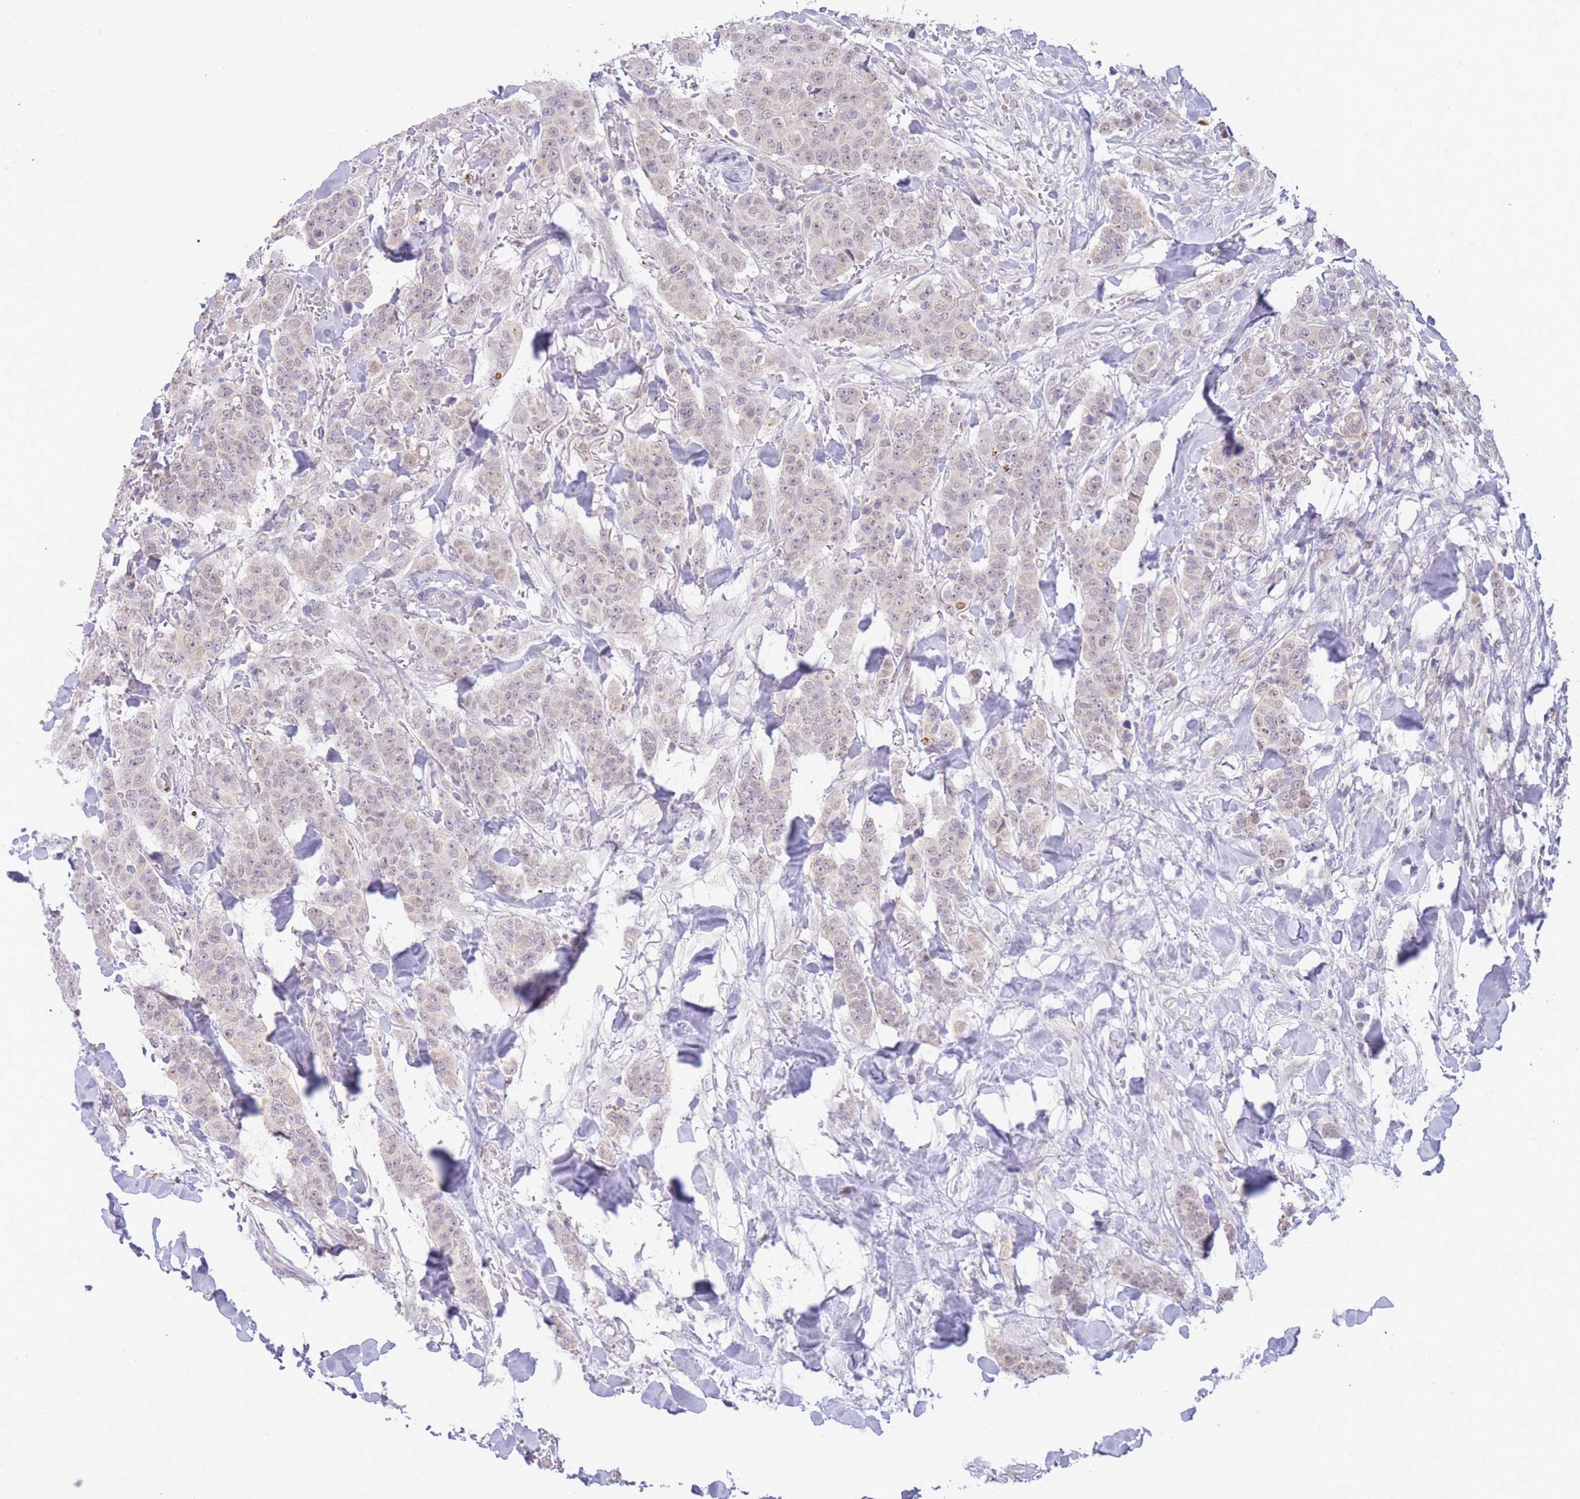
{"staining": {"intensity": "negative", "quantity": "none", "location": "none"}, "tissue": "breast cancer", "cell_type": "Tumor cells", "image_type": "cancer", "snomed": [{"axis": "morphology", "description": "Duct carcinoma"}, {"axis": "topography", "description": "Breast"}], "caption": "The image shows no significant expression in tumor cells of invasive ductal carcinoma (breast).", "gene": "GOLGA6L25", "patient": {"sex": "female", "age": 40}}